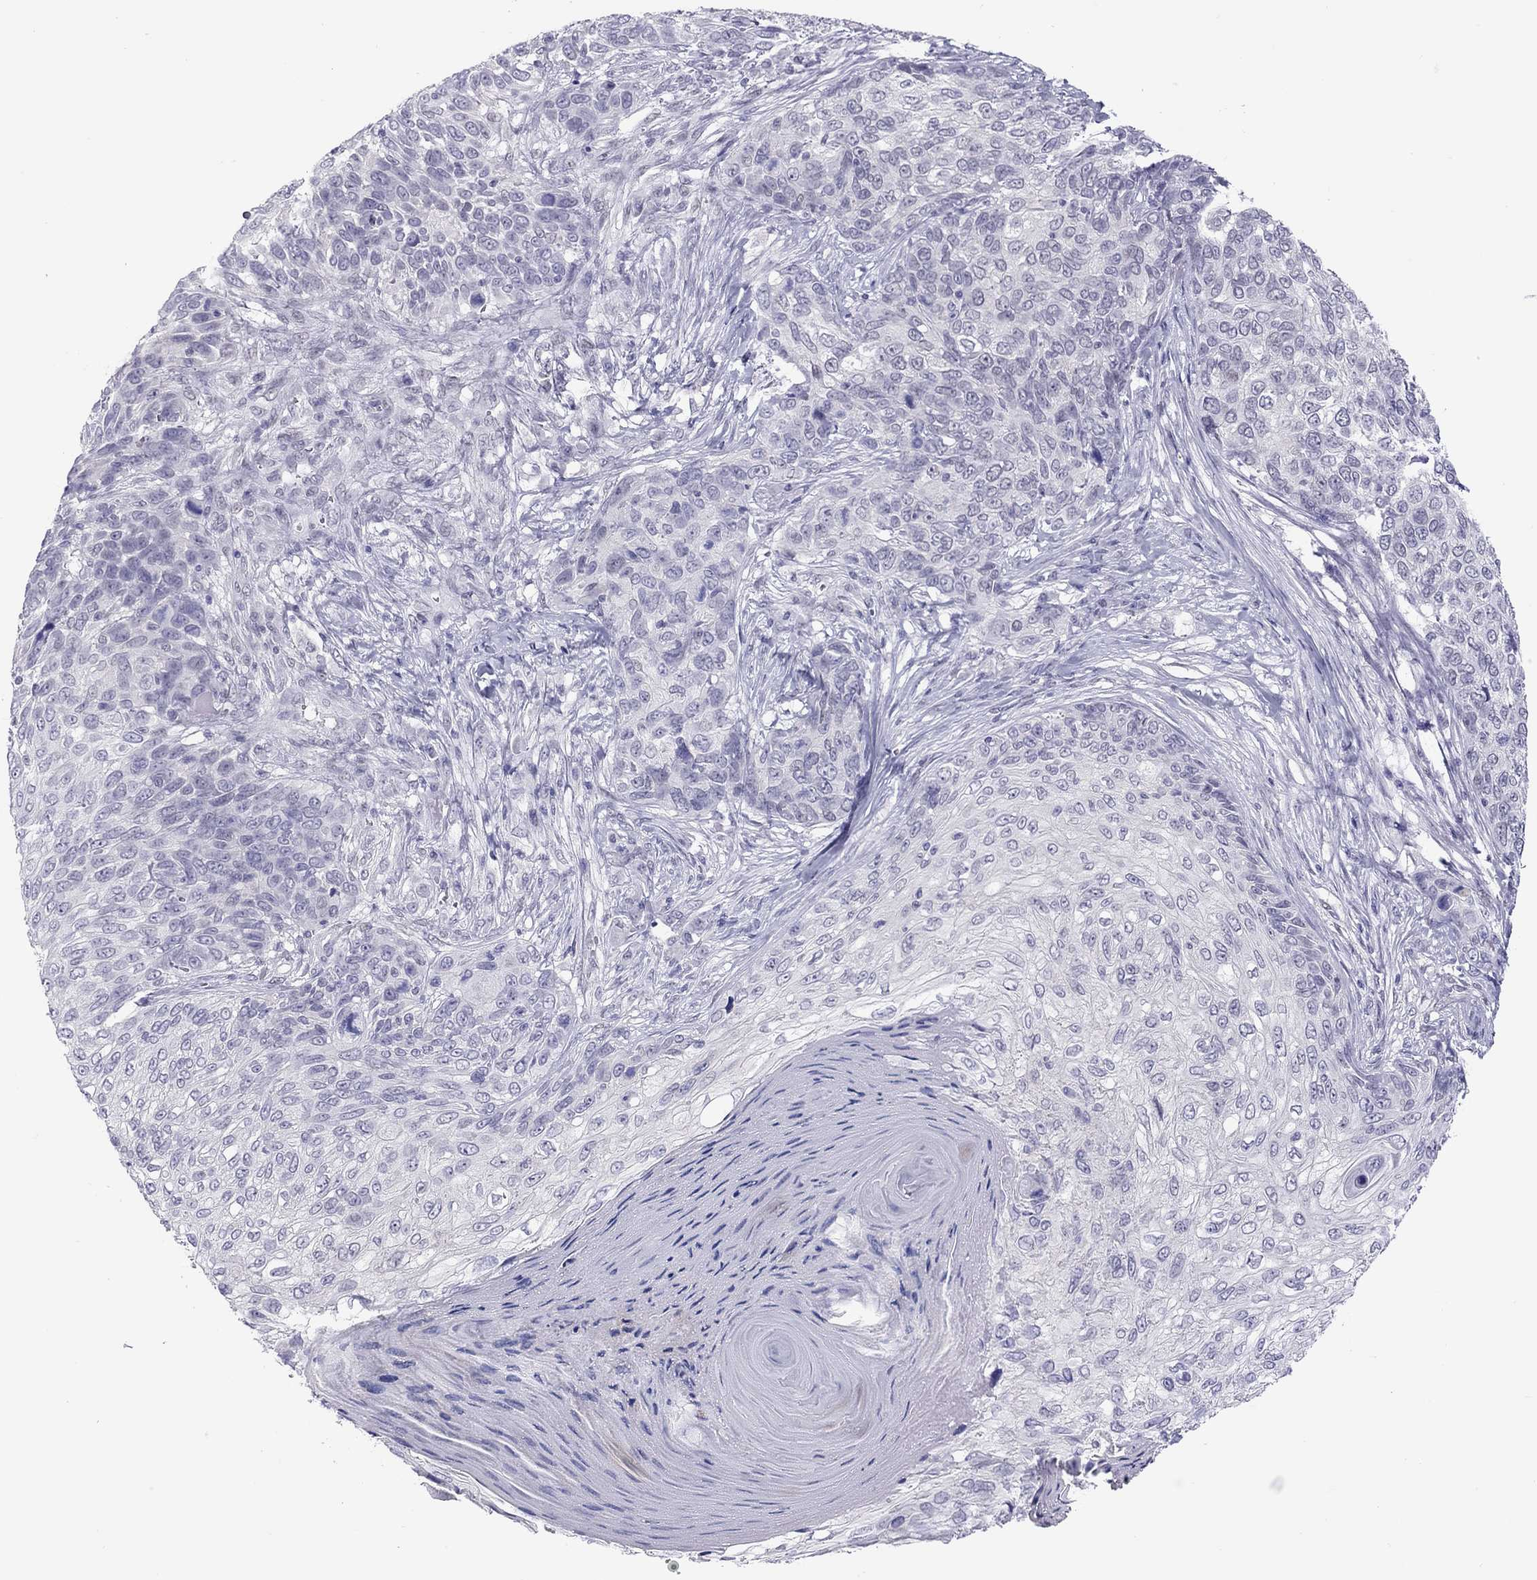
{"staining": {"intensity": "negative", "quantity": "none", "location": "none"}, "tissue": "skin cancer", "cell_type": "Tumor cells", "image_type": "cancer", "snomed": [{"axis": "morphology", "description": "Squamous cell carcinoma, NOS"}, {"axis": "topography", "description": "Skin"}], "caption": "A photomicrograph of human skin squamous cell carcinoma is negative for staining in tumor cells.", "gene": "CHRNB3", "patient": {"sex": "male", "age": 92}}